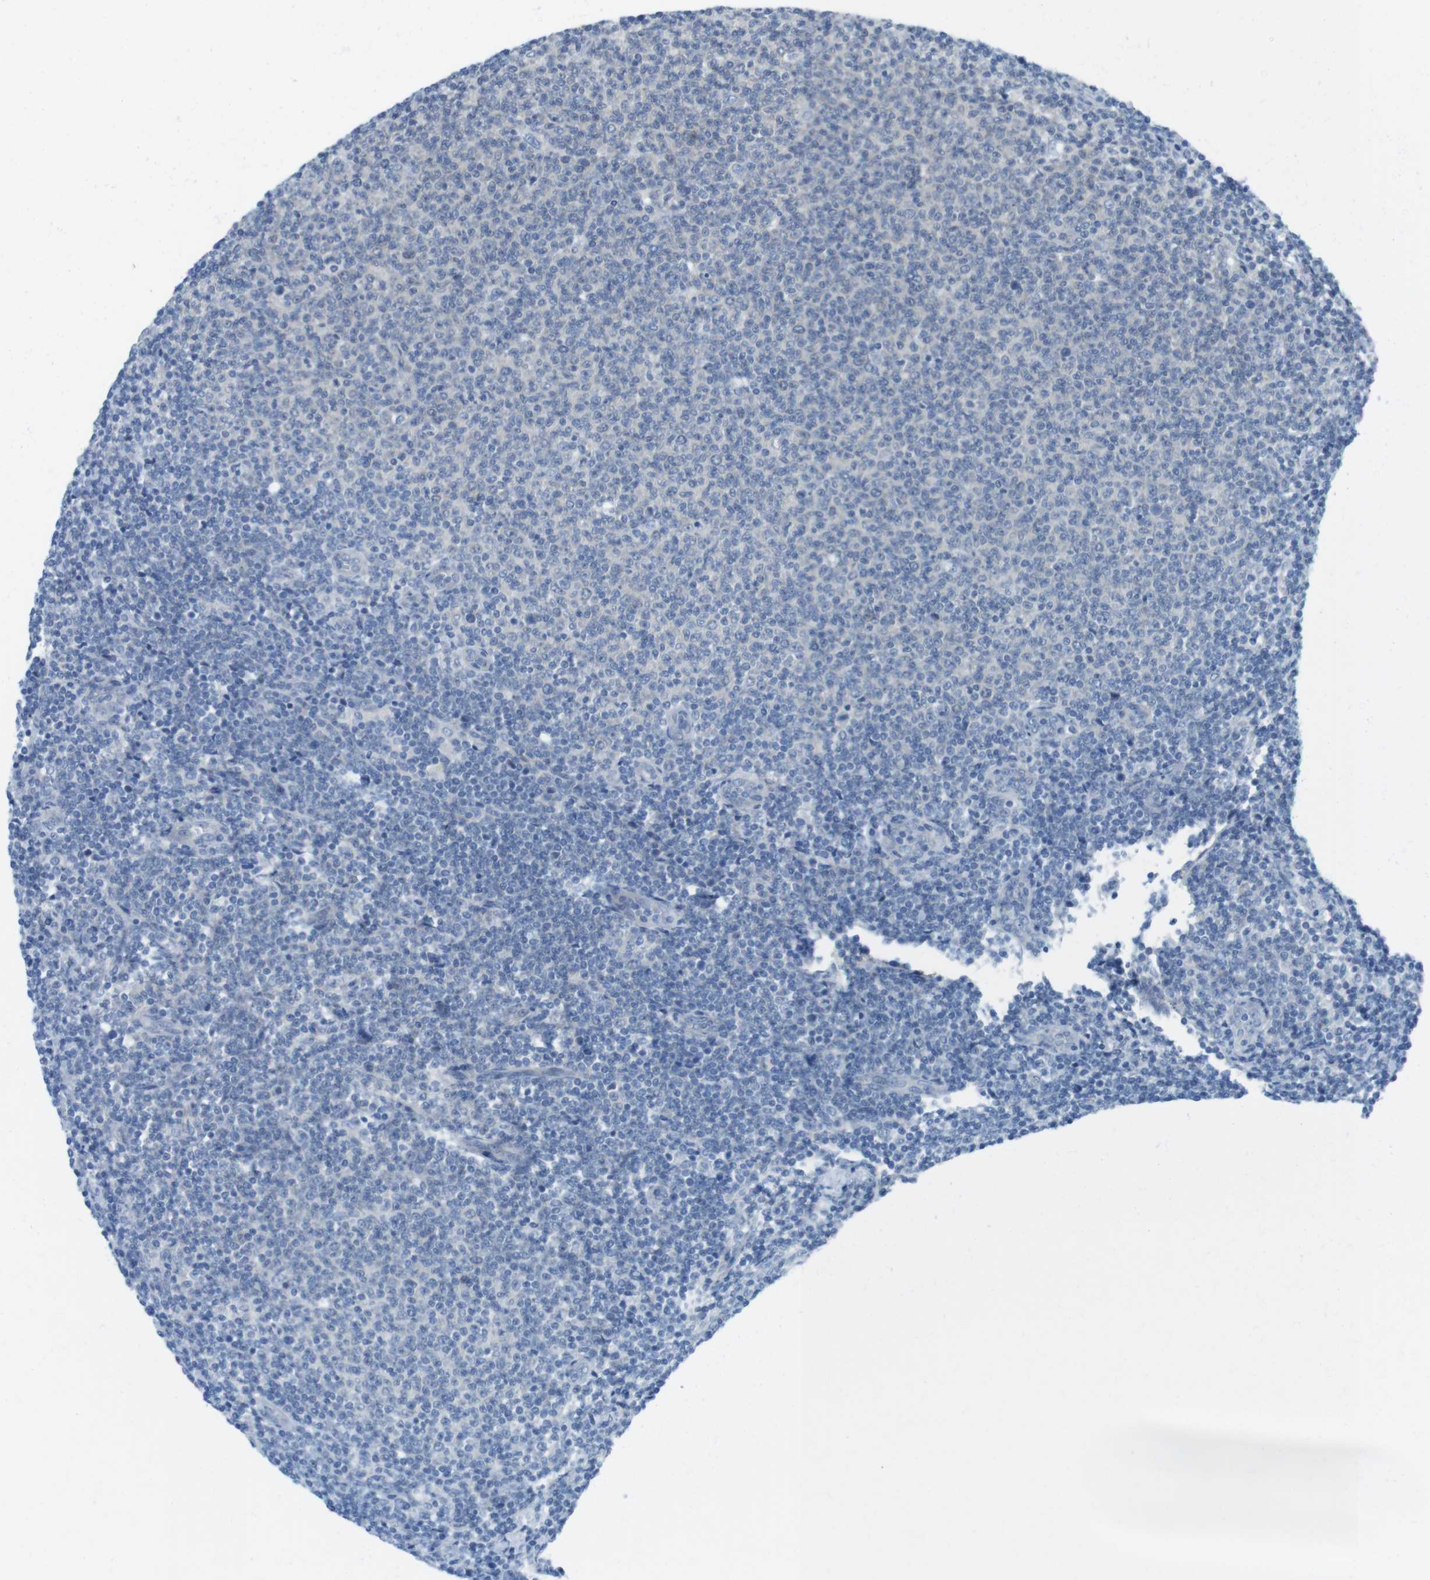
{"staining": {"intensity": "negative", "quantity": "none", "location": "none"}, "tissue": "lymphoma", "cell_type": "Tumor cells", "image_type": "cancer", "snomed": [{"axis": "morphology", "description": "Malignant lymphoma, non-Hodgkin's type, Low grade"}, {"axis": "topography", "description": "Lymph node"}], "caption": "High power microscopy photomicrograph of an immunohistochemistry (IHC) micrograph of low-grade malignant lymphoma, non-Hodgkin's type, revealing no significant staining in tumor cells. (Immunohistochemistry (ihc), brightfield microscopy, high magnification).", "gene": "CASP2", "patient": {"sex": "male", "age": 66}}